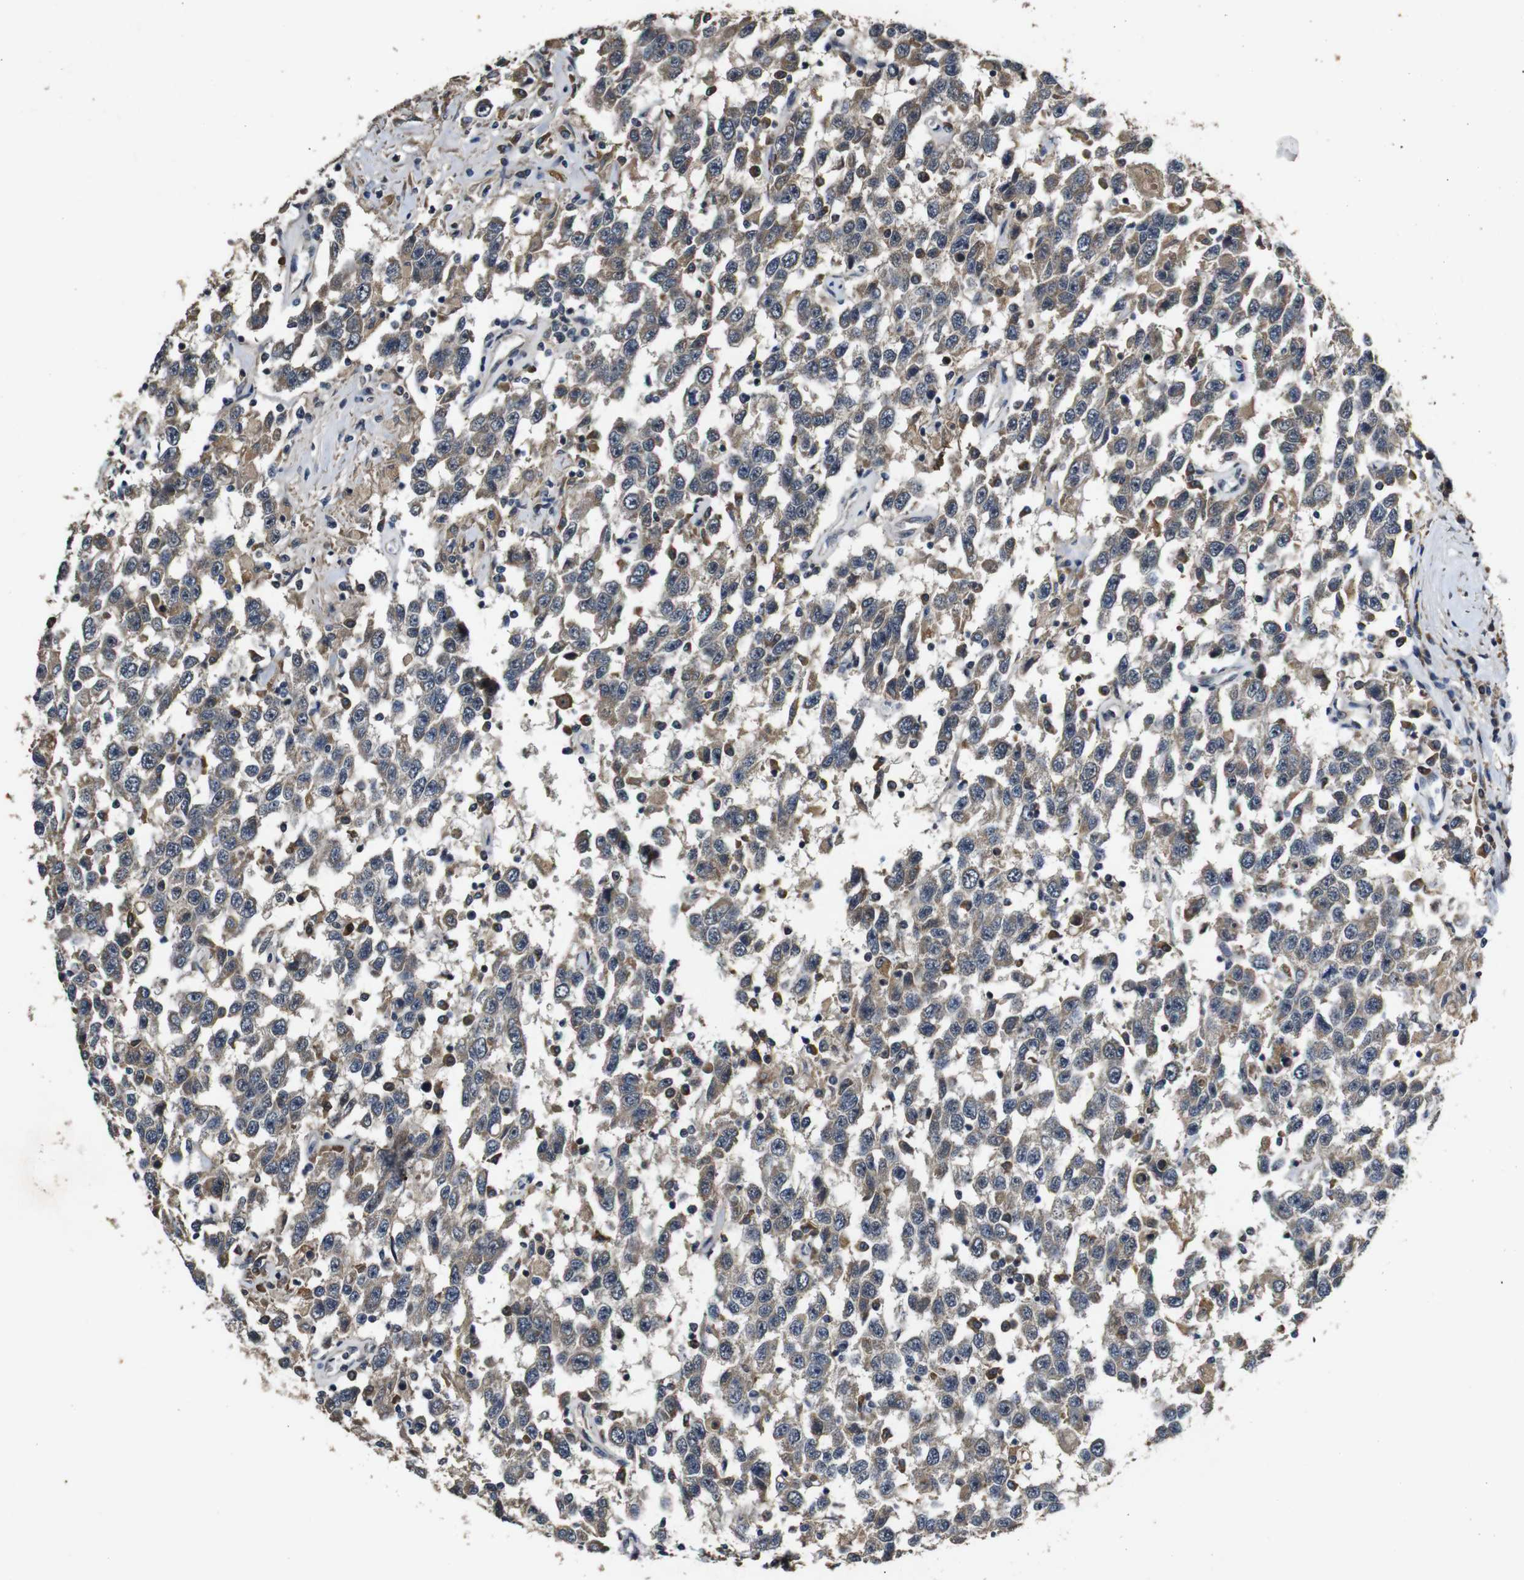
{"staining": {"intensity": "weak", "quantity": ">75%", "location": "cytoplasmic/membranous"}, "tissue": "testis cancer", "cell_type": "Tumor cells", "image_type": "cancer", "snomed": [{"axis": "morphology", "description": "Seminoma, NOS"}, {"axis": "topography", "description": "Testis"}], "caption": "Testis cancer stained with a protein marker shows weak staining in tumor cells.", "gene": "MAGI2", "patient": {"sex": "male", "age": 41}}